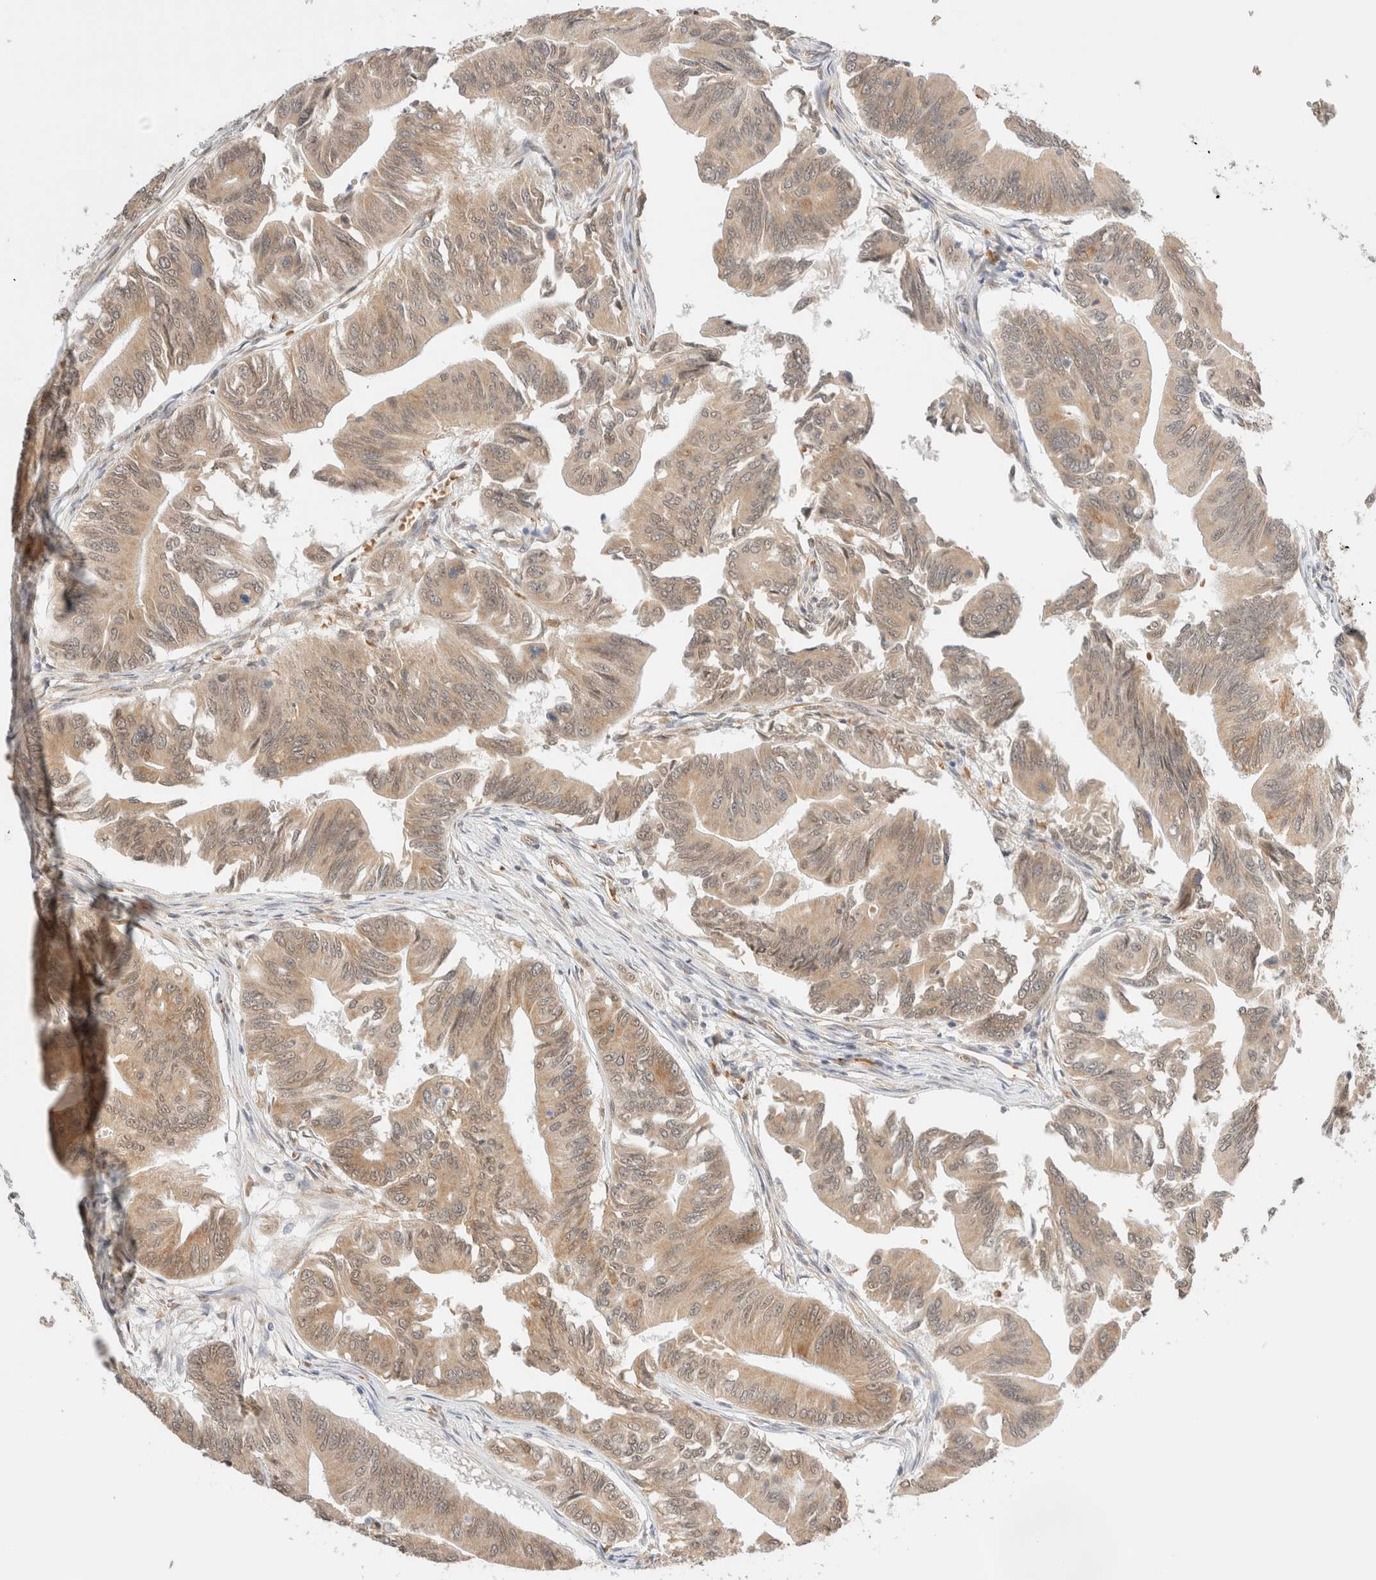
{"staining": {"intensity": "weak", "quantity": ">75%", "location": "cytoplasmic/membranous,nuclear"}, "tissue": "colorectal cancer", "cell_type": "Tumor cells", "image_type": "cancer", "snomed": [{"axis": "morphology", "description": "Adenoma, NOS"}, {"axis": "morphology", "description": "Adenocarcinoma, NOS"}, {"axis": "topography", "description": "Colon"}], "caption": "Tumor cells display low levels of weak cytoplasmic/membranous and nuclear expression in about >75% of cells in human colorectal cancer (adenoma).", "gene": "SYVN1", "patient": {"sex": "male", "age": 79}}